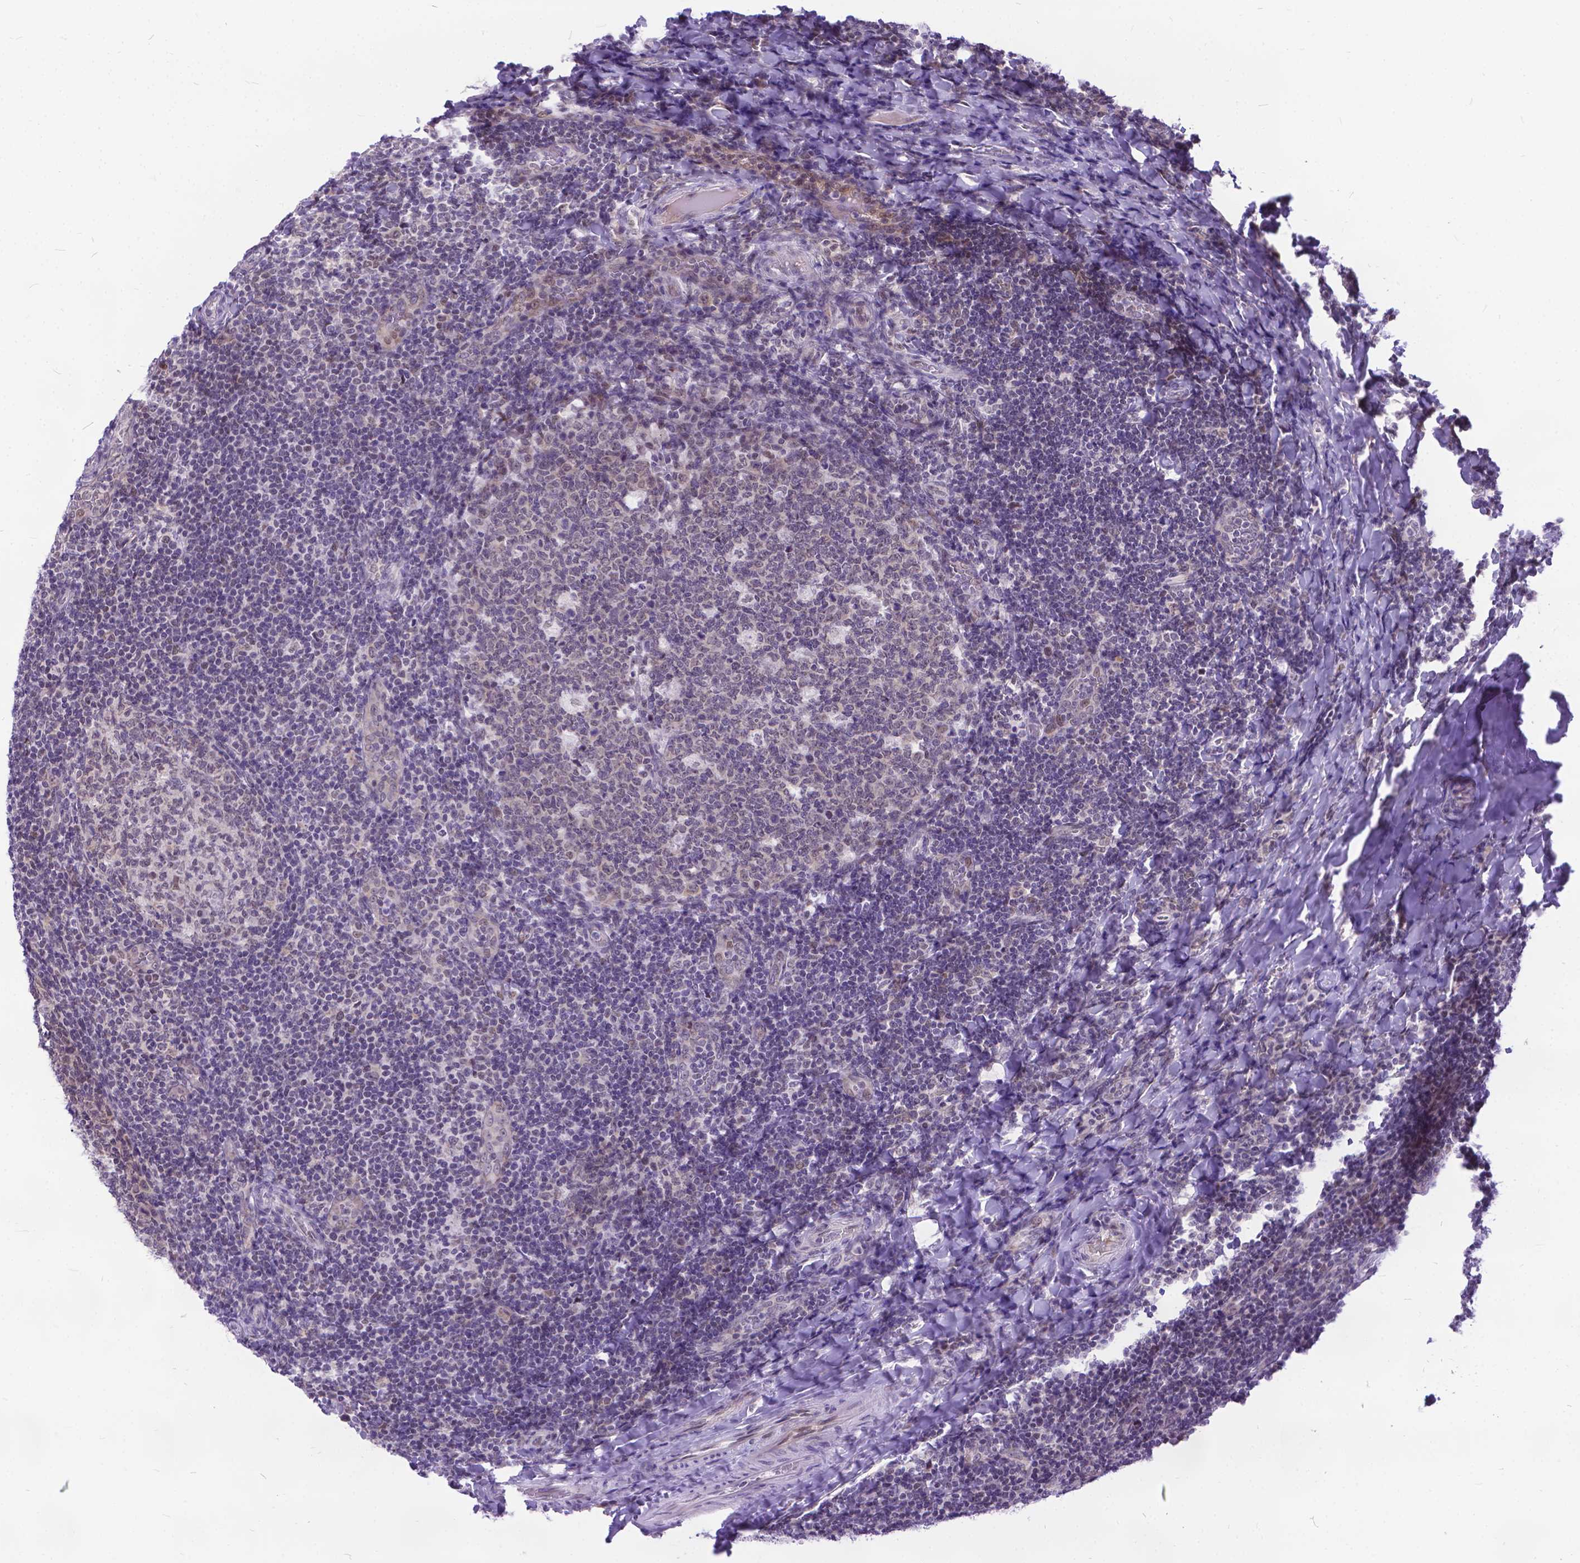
{"staining": {"intensity": "weak", "quantity": "<25%", "location": "nuclear"}, "tissue": "tonsil", "cell_type": "Germinal center cells", "image_type": "normal", "snomed": [{"axis": "morphology", "description": "Normal tissue, NOS"}, {"axis": "topography", "description": "Tonsil"}], "caption": "Tonsil stained for a protein using immunohistochemistry shows no positivity germinal center cells.", "gene": "FAM124B", "patient": {"sex": "male", "age": 17}}